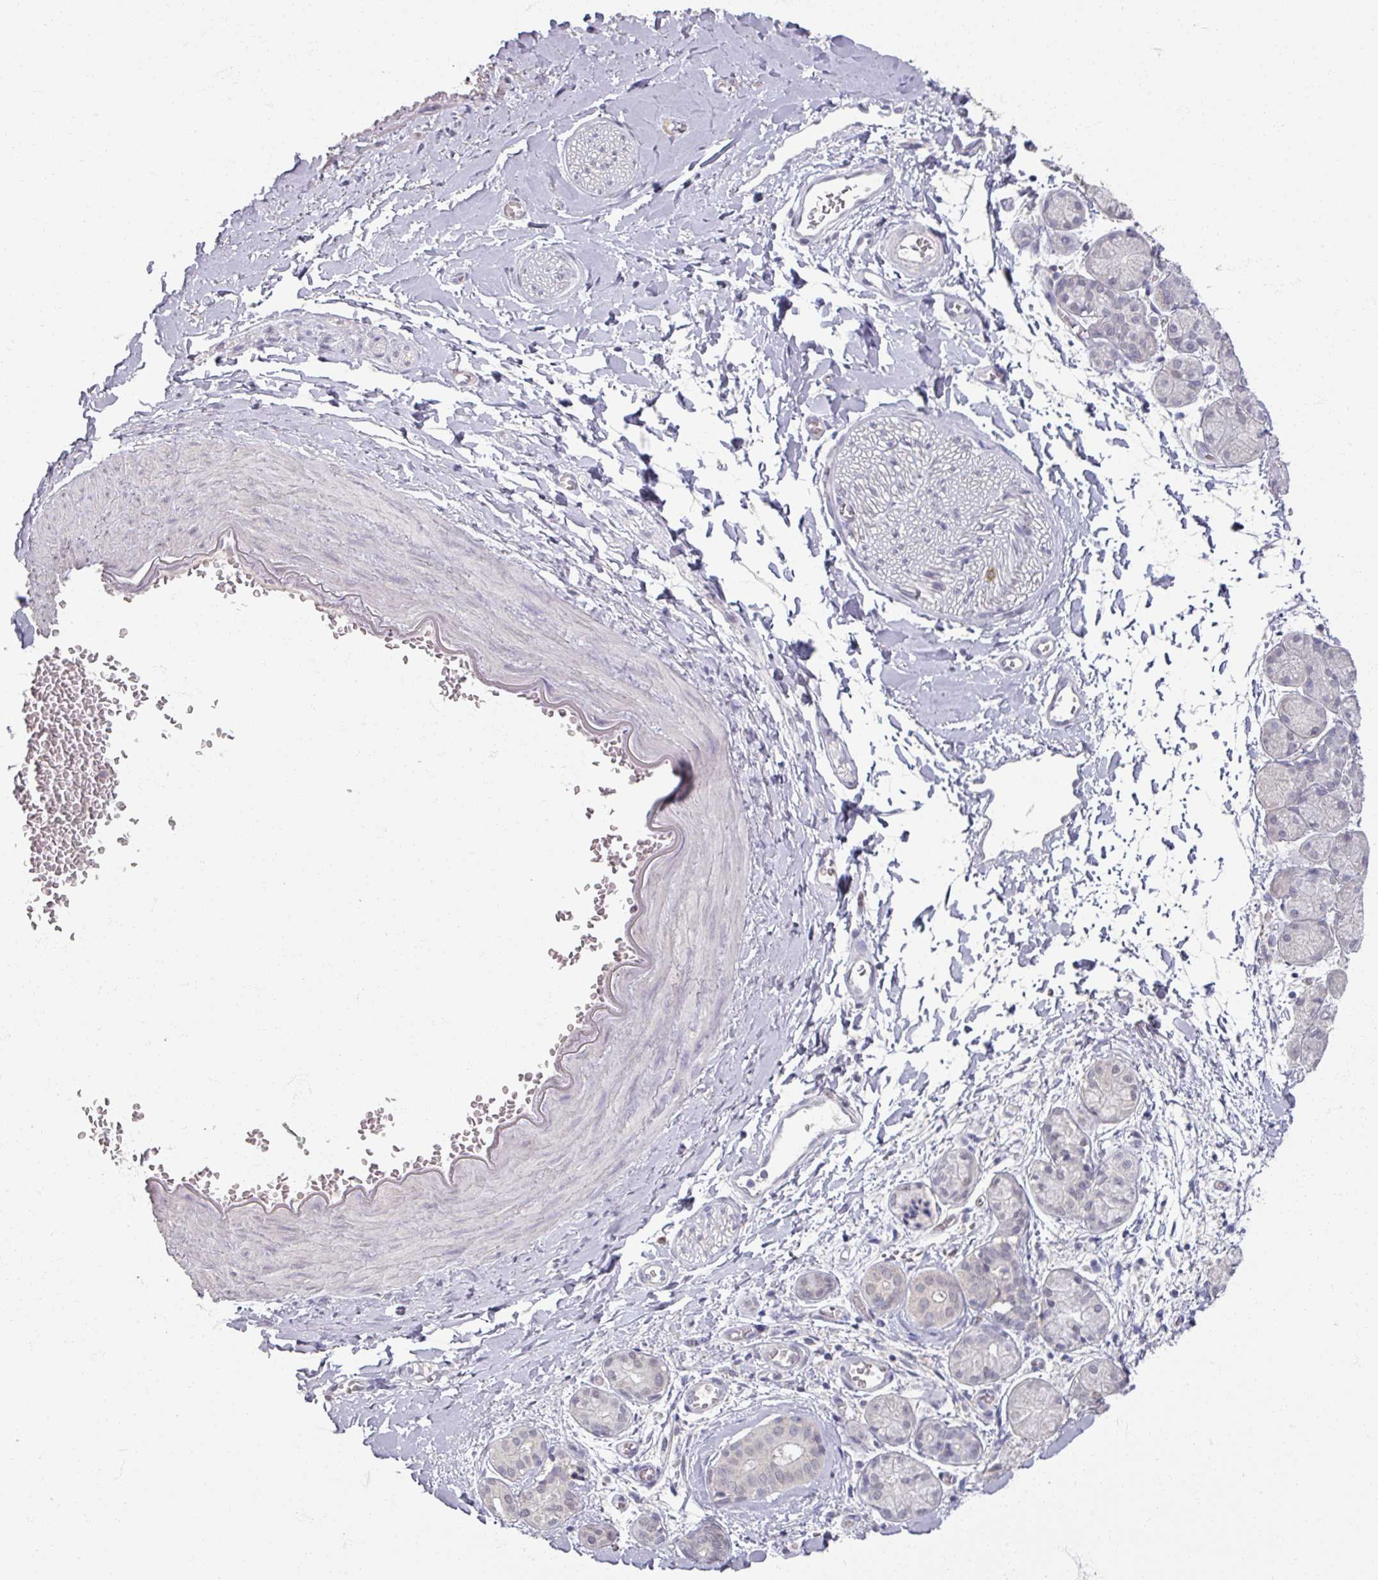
{"staining": {"intensity": "negative", "quantity": "none", "location": "none"}, "tissue": "adipose tissue", "cell_type": "Adipocytes", "image_type": "normal", "snomed": [{"axis": "morphology", "description": "Normal tissue, NOS"}, {"axis": "topography", "description": "Salivary gland"}, {"axis": "topography", "description": "Peripheral nerve tissue"}], "caption": "A high-resolution photomicrograph shows immunohistochemistry (IHC) staining of normal adipose tissue, which reveals no significant staining in adipocytes. (DAB IHC visualized using brightfield microscopy, high magnification).", "gene": "SOX11", "patient": {"sex": "female", "age": 24}}